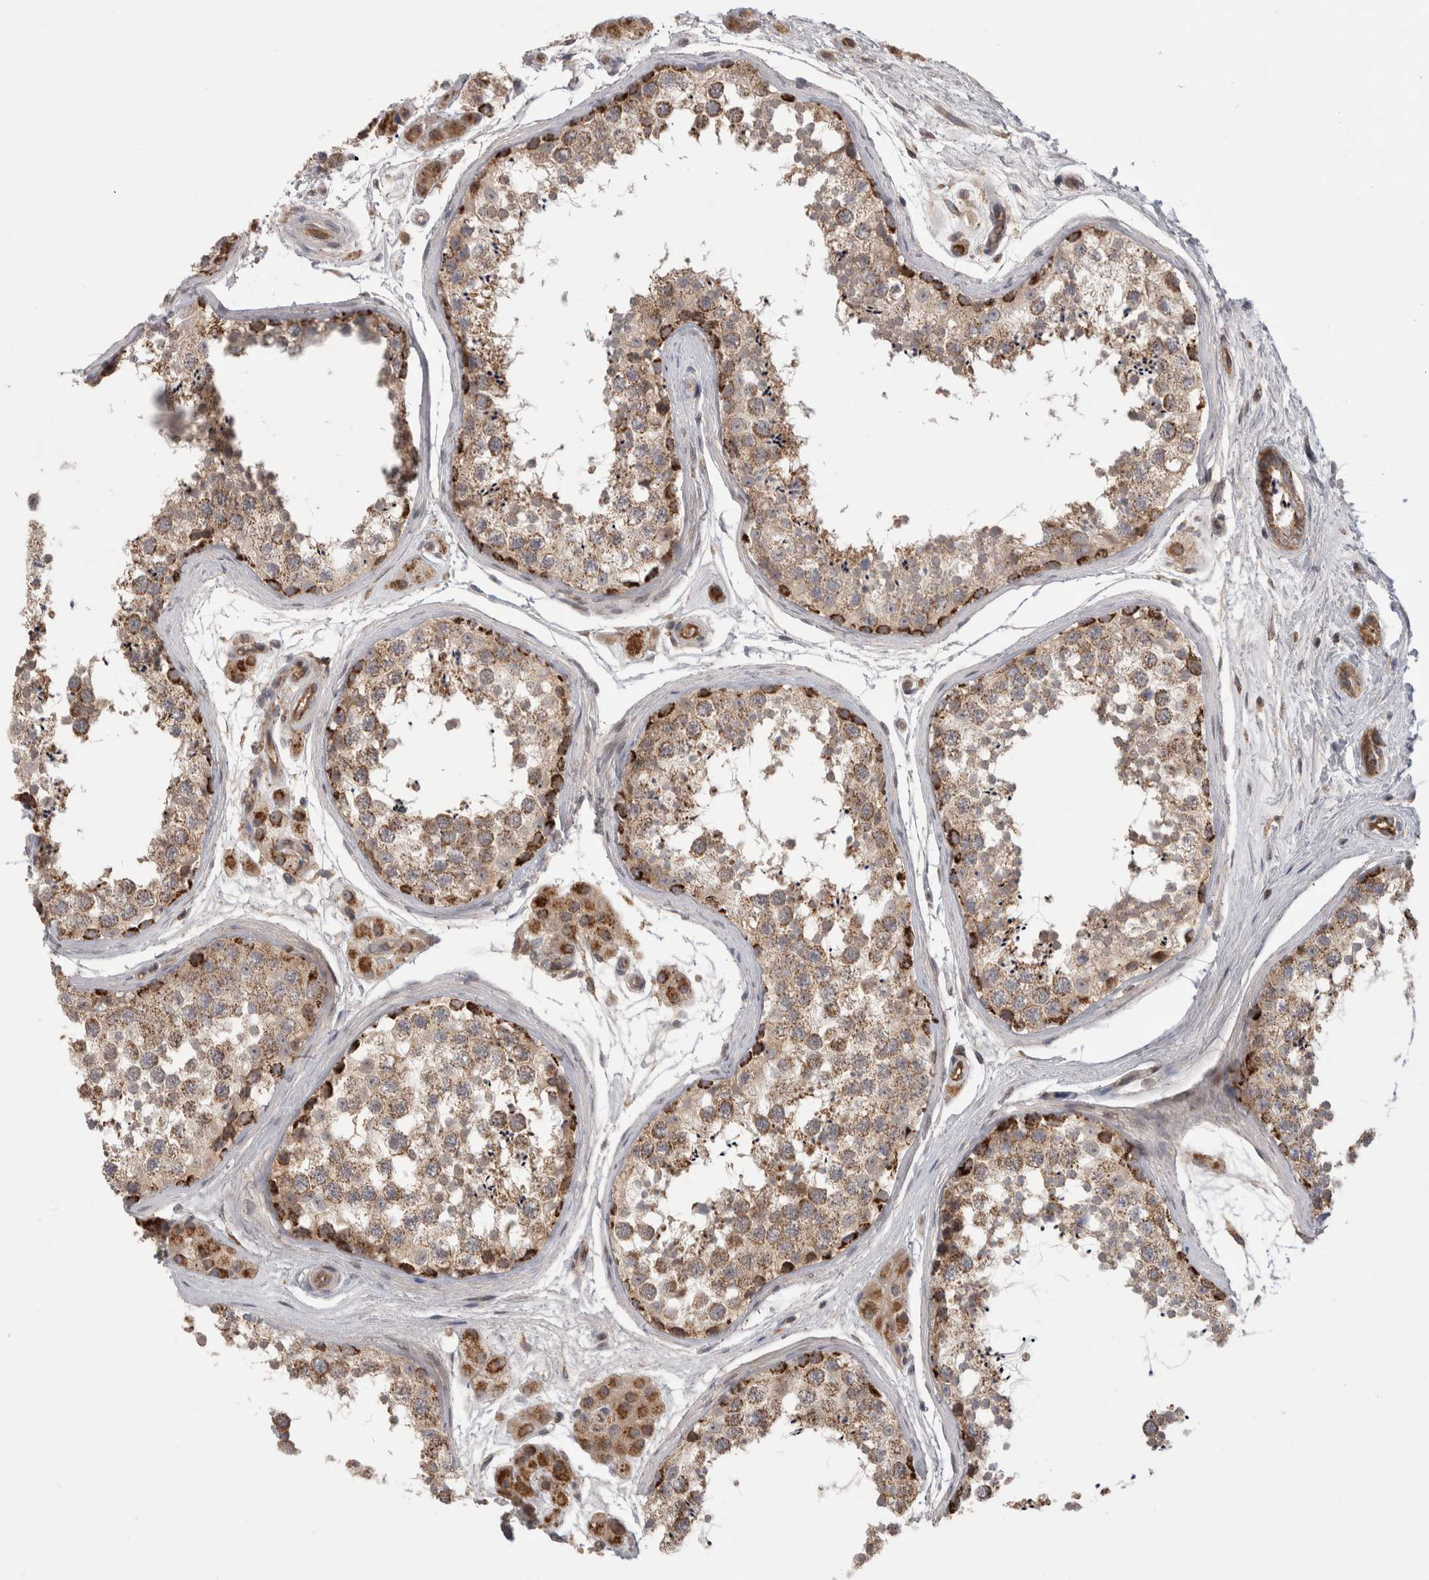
{"staining": {"intensity": "strong", "quantity": "<25%", "location": "cytoplasmic/membranous"}, "tissue": "testis", "cell_type": "Cells in seminiferous ducts", "image_type": "normal", "snomed": [{"axis": "morphology", "description": "Normal tissue, NOS"}, {"axis": "topography", "description": "Testis"}], "caption": "A brown stain labels strong cytoplasmic/membranous staining of a protein in cells in seminiferous ducts of unremarkable human testis.", "gene": "DARS2", "patient": {"sex": "male", "age": 56}}